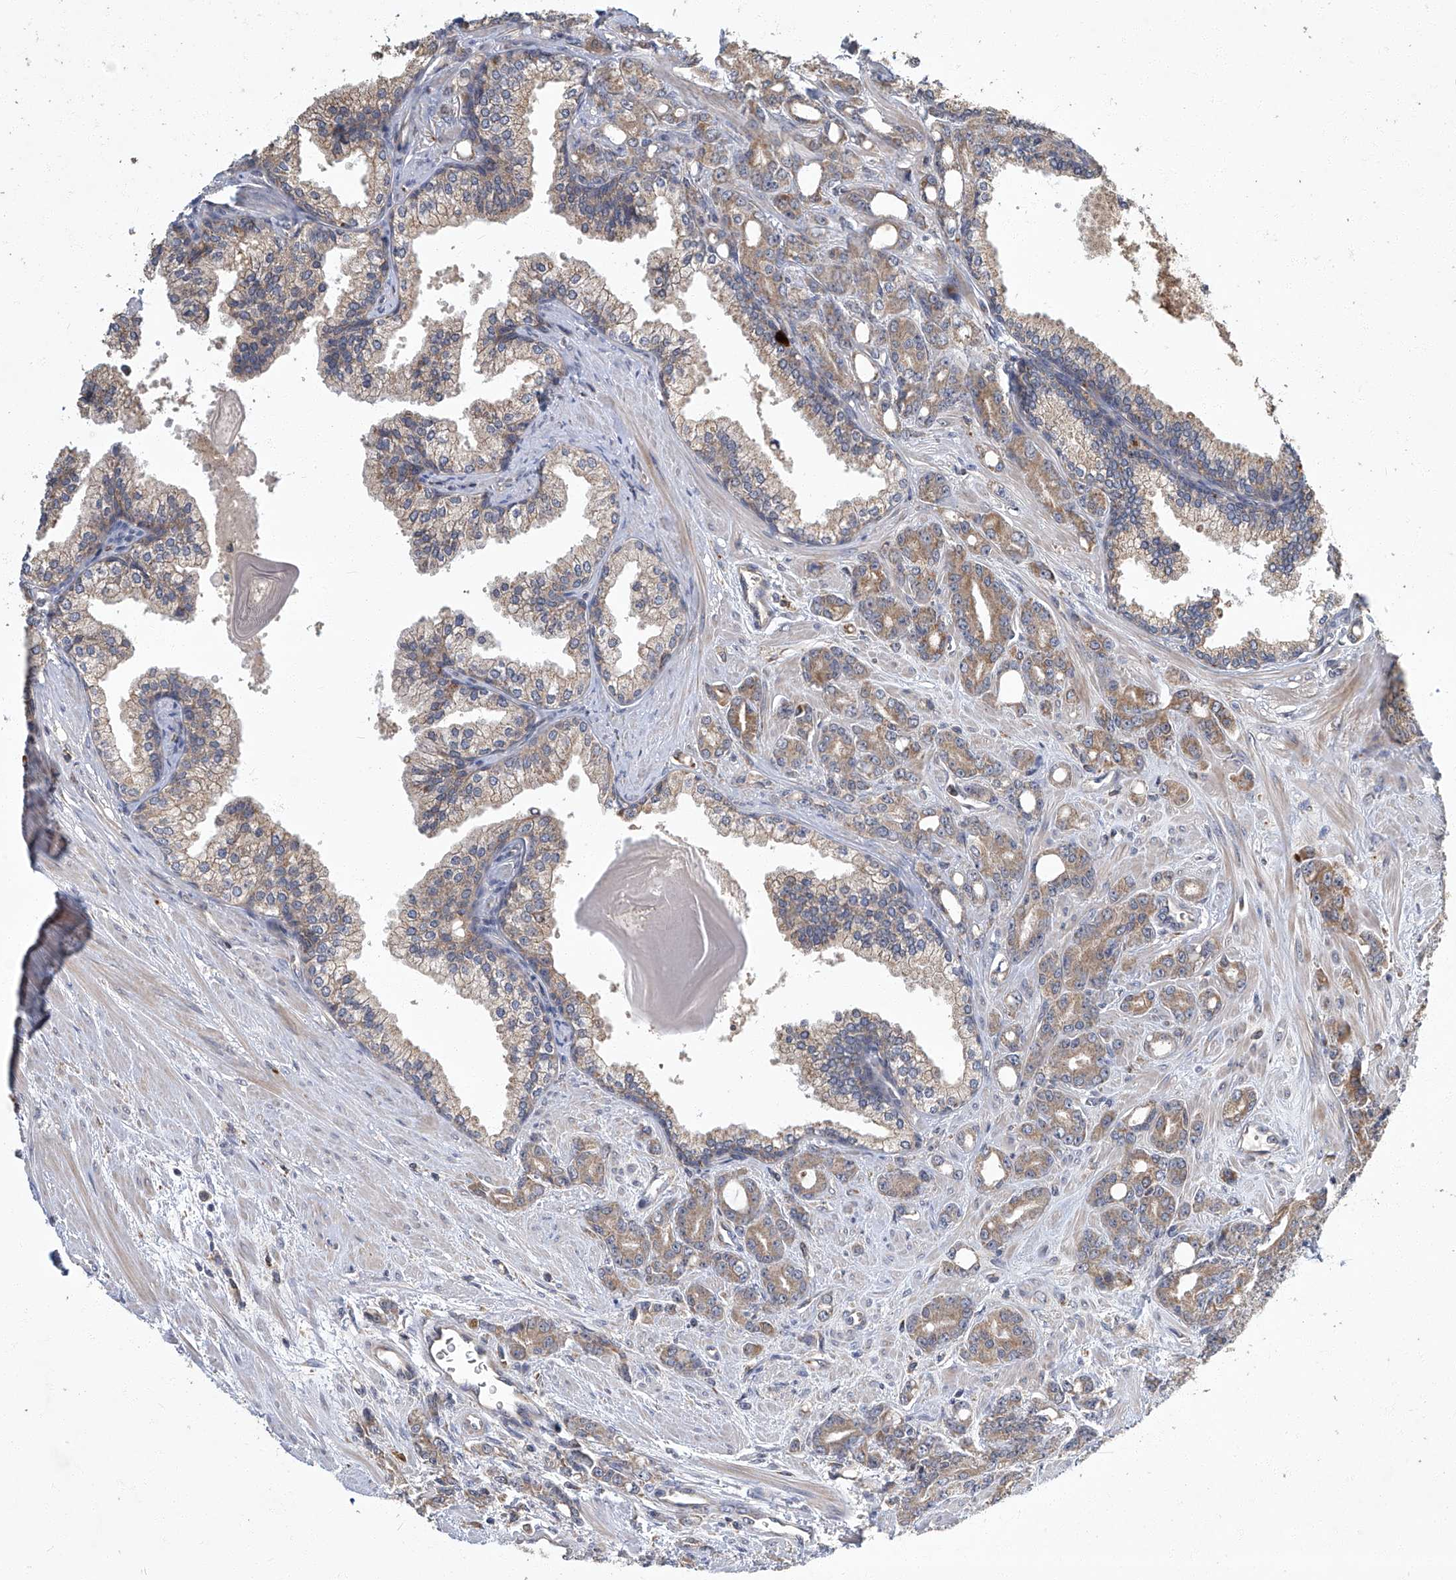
{"staining": {"intensity": "weak", "quantity": ">75%", "location": "cytoplasmic/membranous"}, "tissue": "prostate cancer", "cell_type": "Tumor cells", "image_type": "cancer", "snomed": [{"axis": "morphology", "description": "Adenocarcinoma, High grade"}, {"axis": "topography", "description": "Prostate"}], "caption": "A high-resolution photomicrograph shows immunohistochemistry staining of prostate cancer, which demonstrates weak cytoplasmic/membranous expression in approximately >75% of tumor cells.", "gene": "TNFRSF13B", "patient": {"sex": "male", "age": 62}}